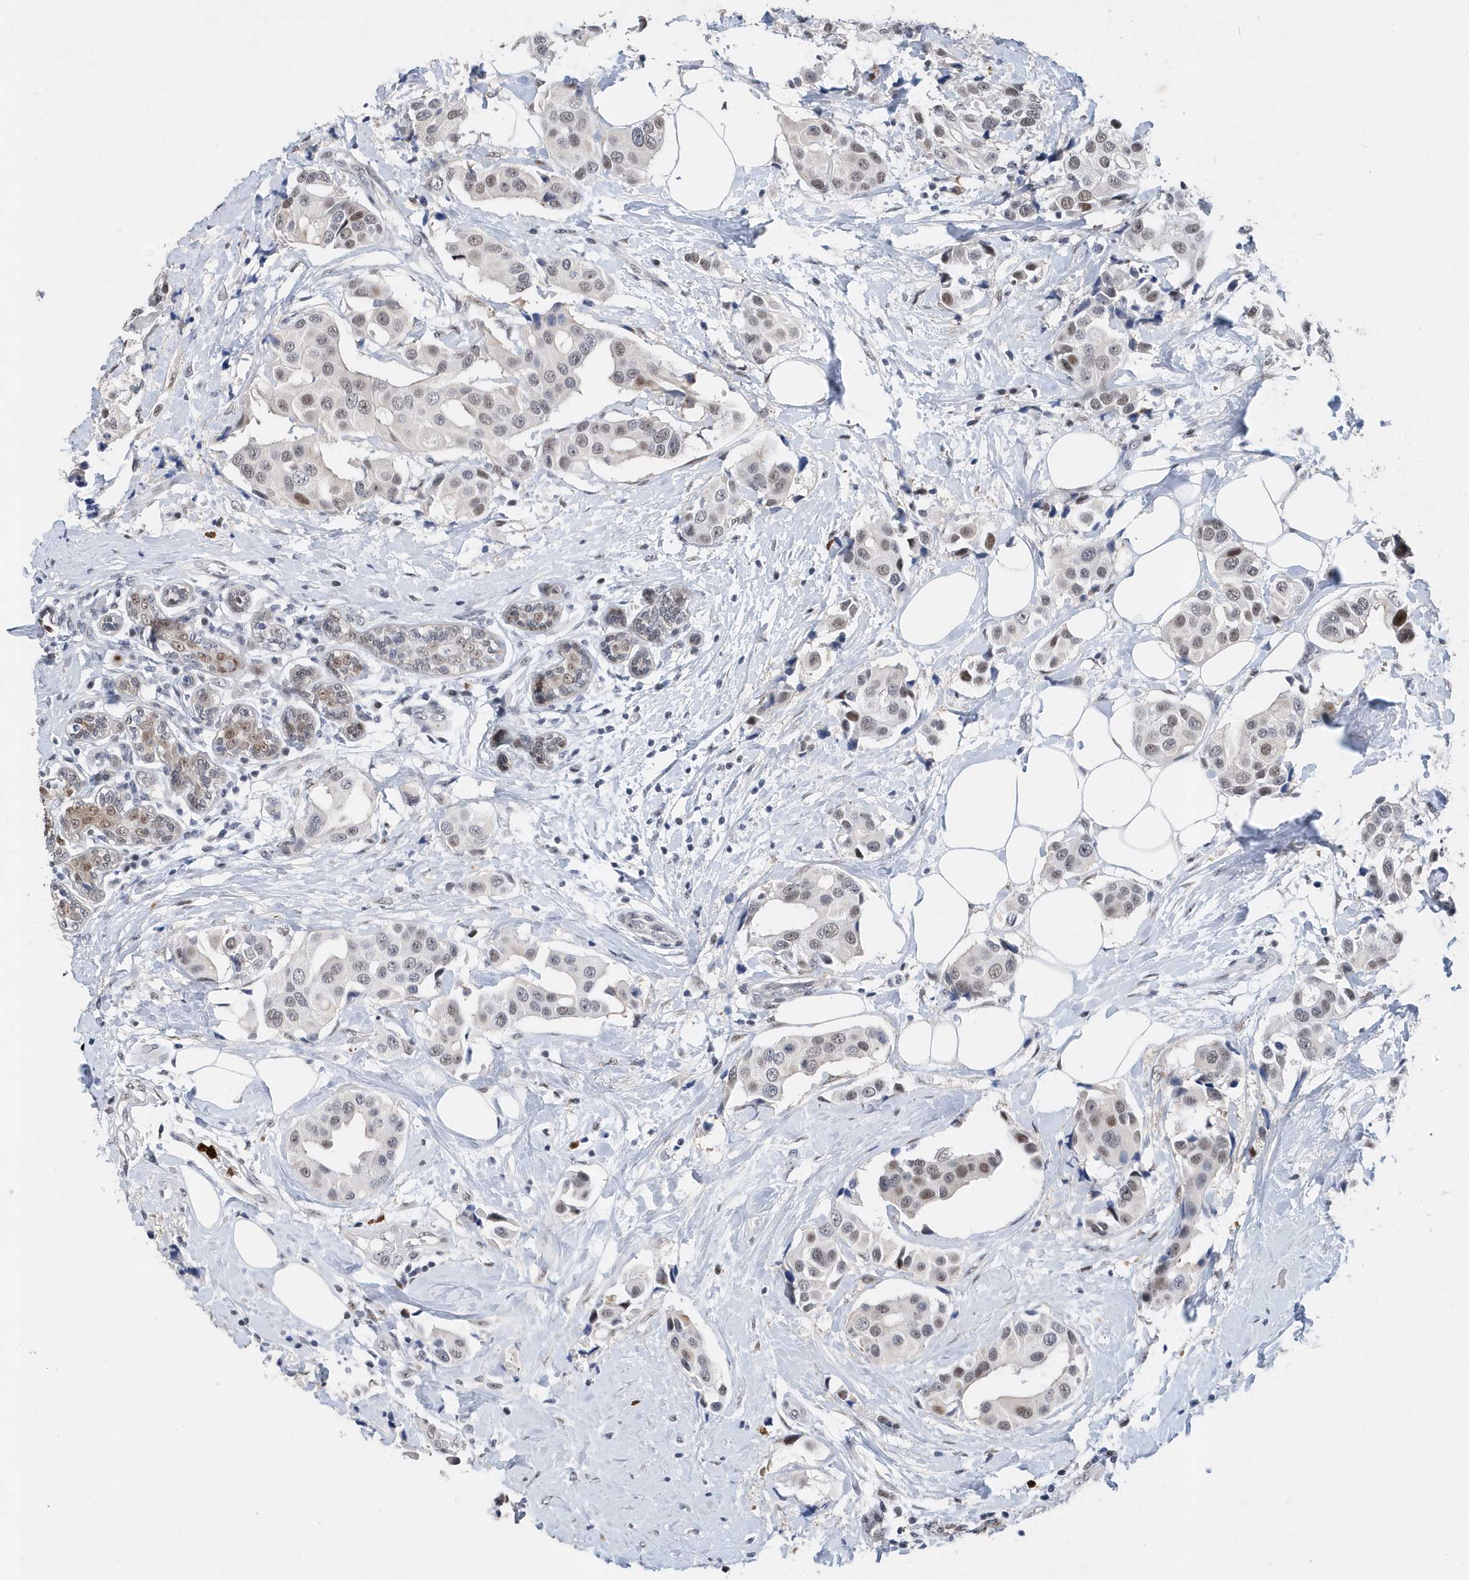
{"staining": {"intensity": "weak", "quantity": "25%-75%", "location": "nuclear"}, "tissue": "breast cancer", "cell_type": "Tumor cells", "image_type": "cancer", "snomed": [{"axis": "morphology", "description": "Normal tissue, NOS"}, {"axis": "morphology", "description": "Duct carcinoma"}, {"axis": "topography", "description": "Breast"}], "caption": "Tumor cells exhibit low levels of weak nuclear expression in approximately 25%-75% of cells in human infiltrating ductal carcinoma (breast).", "gene": "RPP30", "patient": {"sex": "female", "age": 39}}